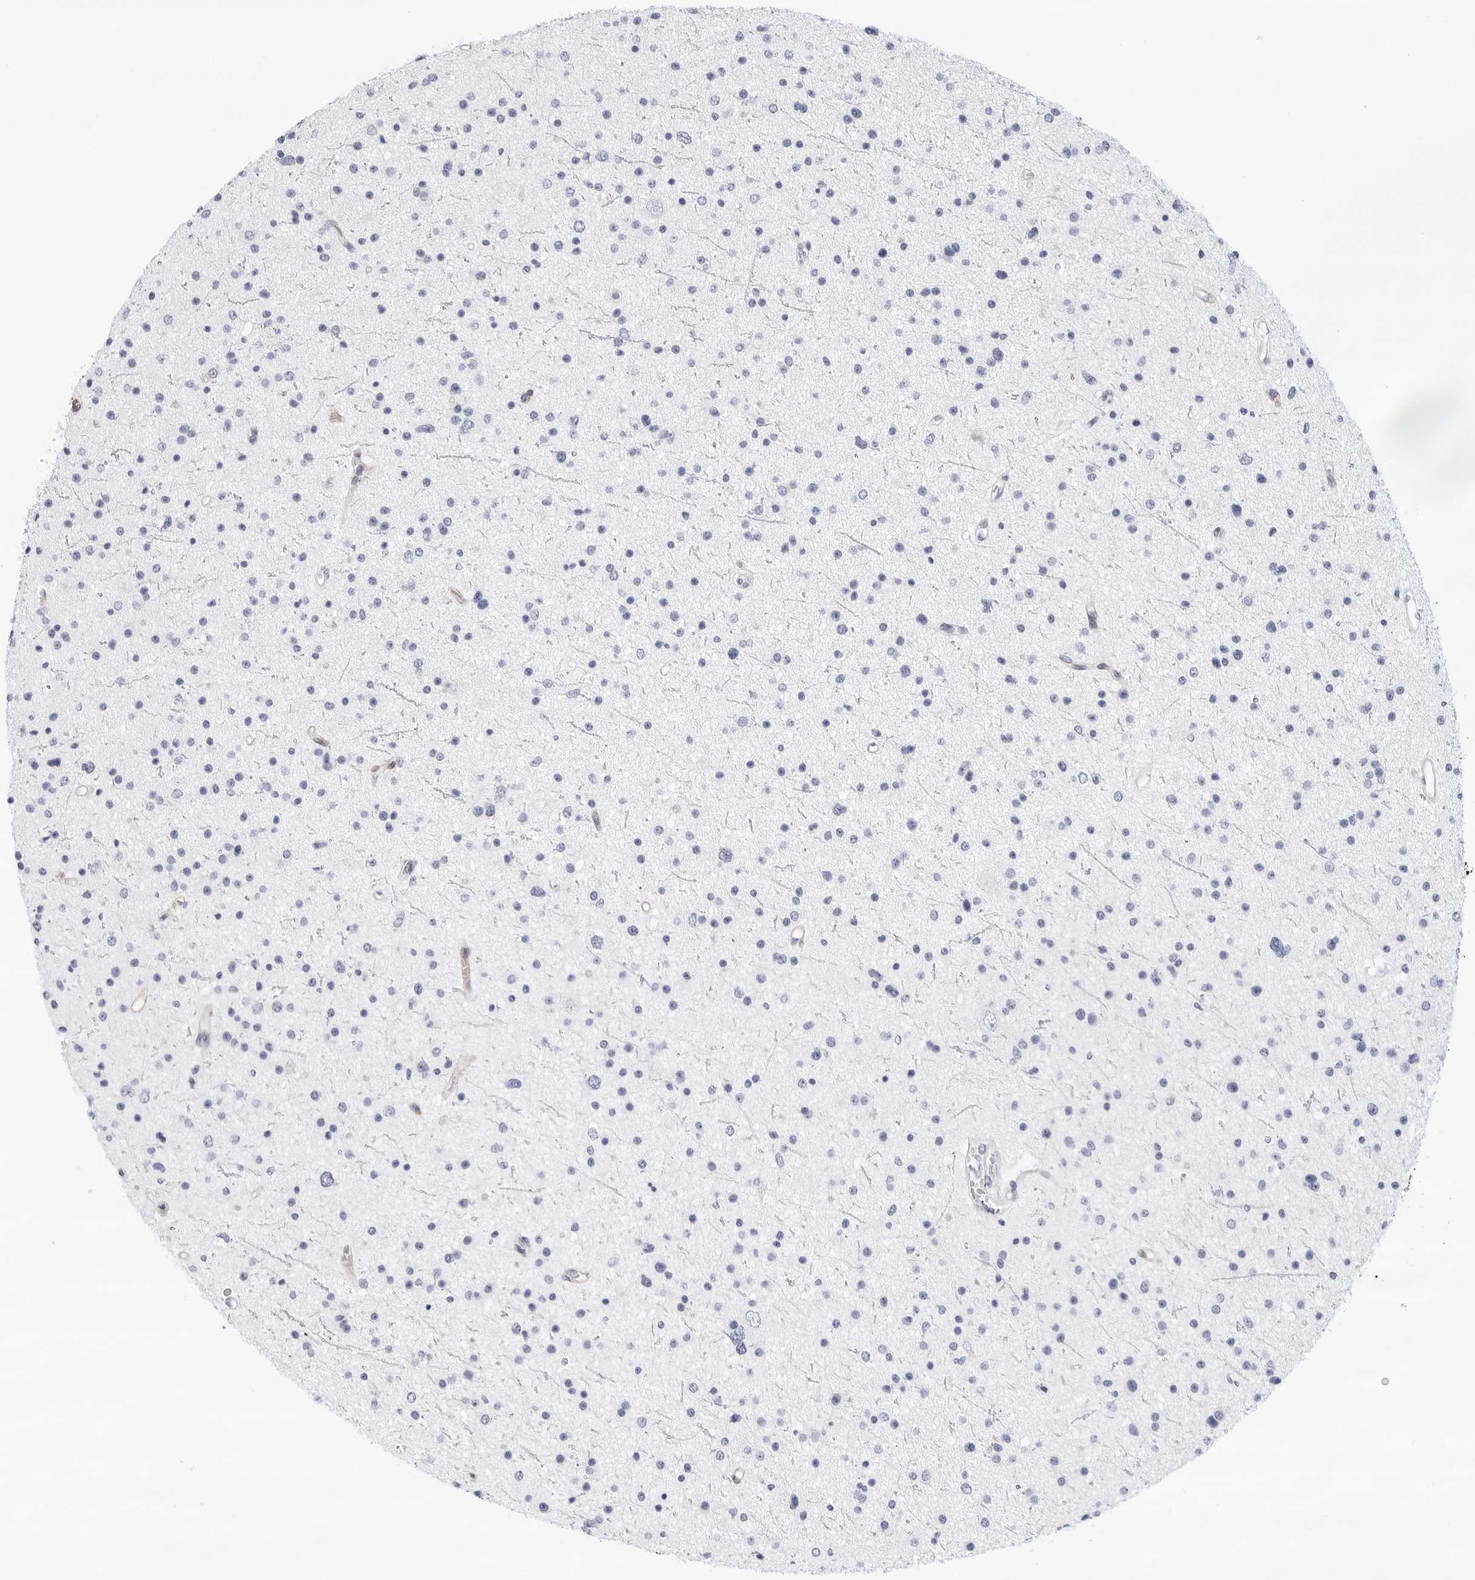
{"staining": {"intensity": "negative", "quantity": "none", "location": "none"}, "tissue": "glioma", "cell_type": "Tumor cells", "image_type": "cancer", "snomed": [{"axis": "morphology", "description": "Glioma, malignant, Low grade"}, {"axis": "topography", "description": "Brain"}], "caption": "This is a photomicrograph of IHC staining of glioma, which shows no positivity in tumor cells.", "gene": "SLC19A1", "patient": {"sex": "female", "age": 37}}